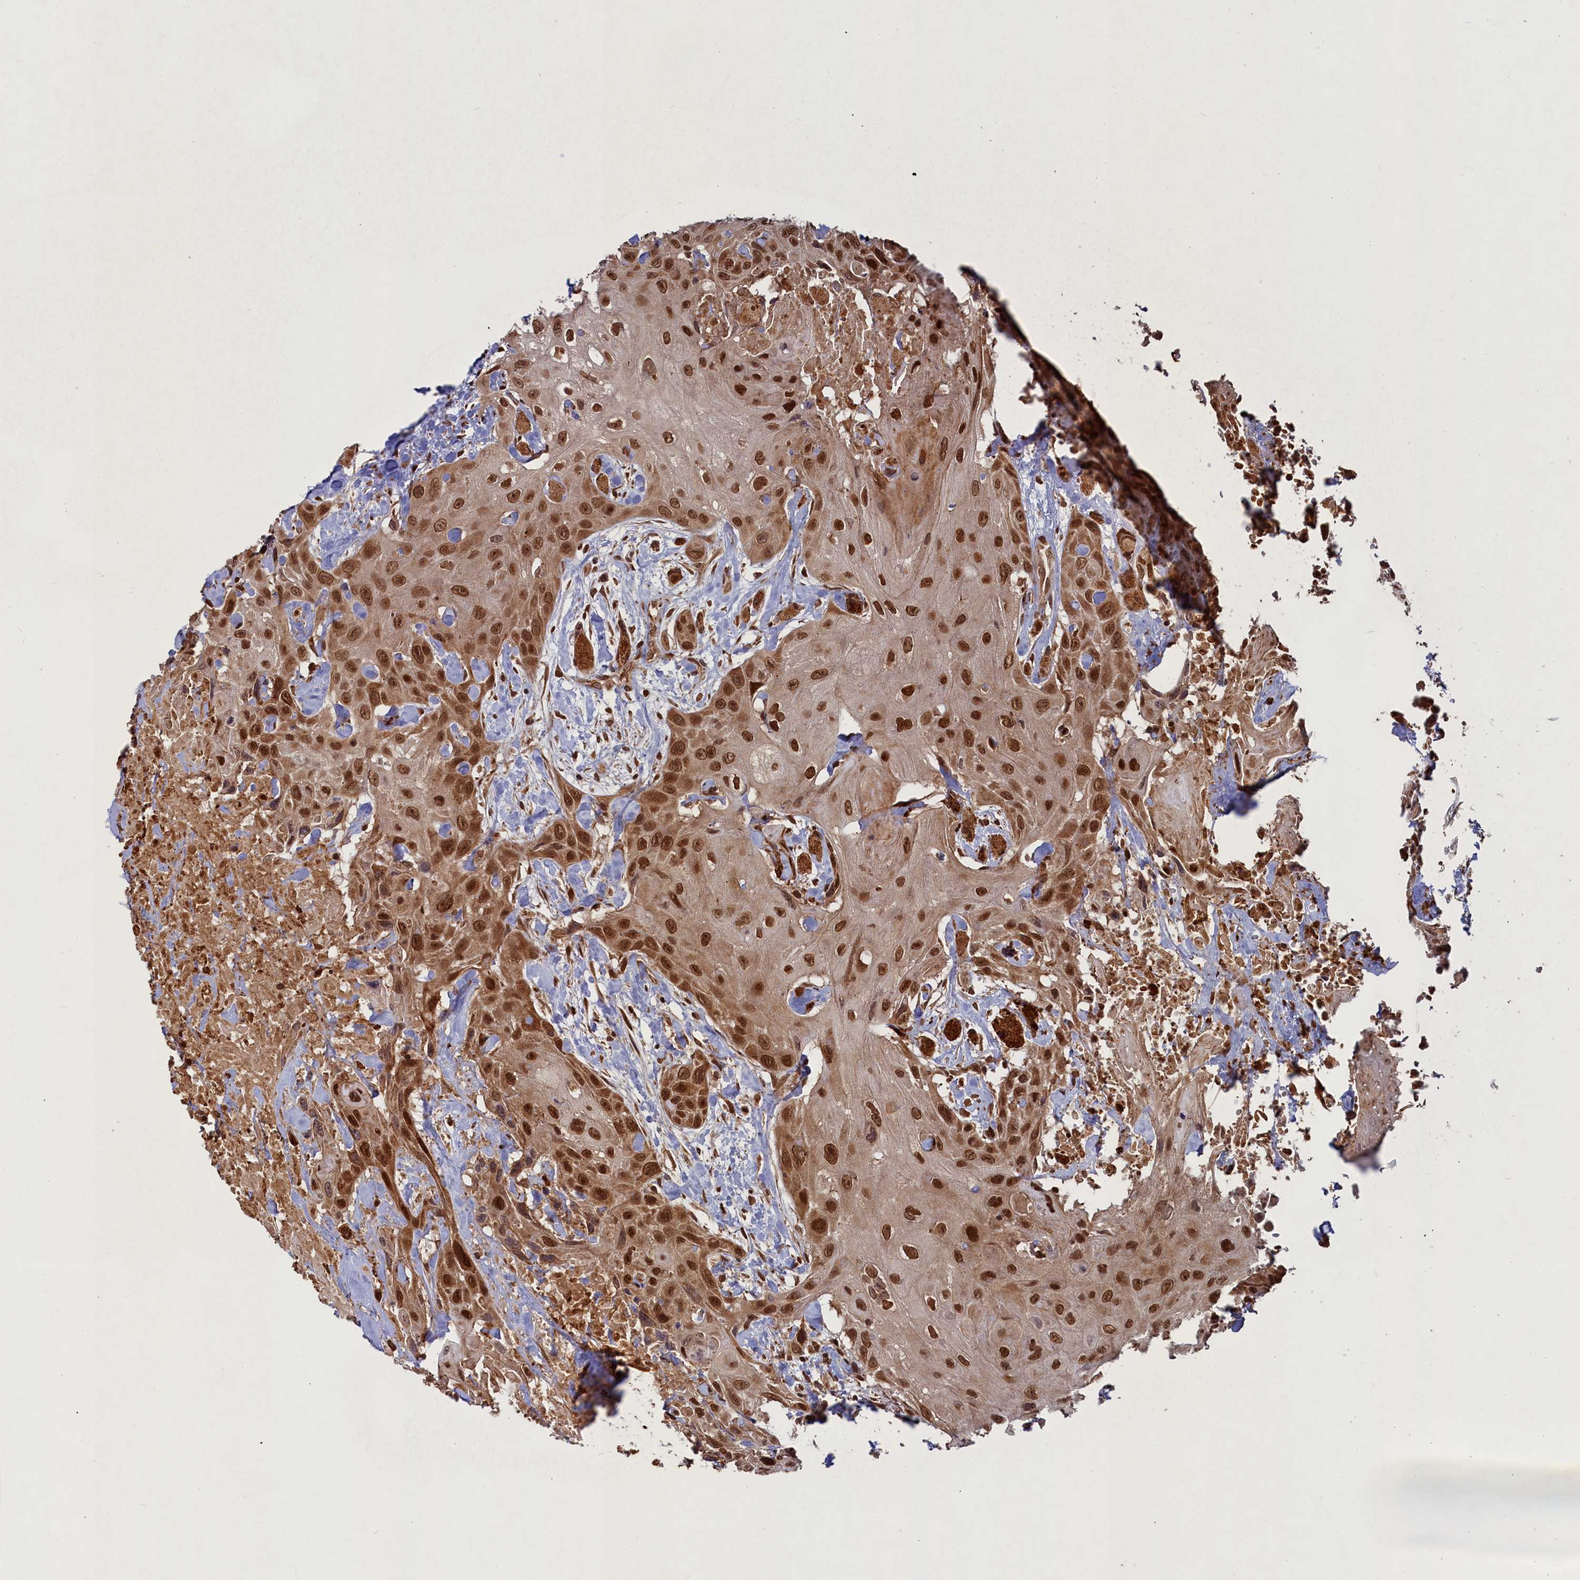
{"staining": {"intensity": "strong", "quantity": ">75%", "location": "nuclear"}, "tissue": "head and neck cancer", "cell_type": "Tumor cells", "image_type": "cancer", "snomed": [{"axis": "morphology", "description": "Squamous cell carcinoma, NOS"}, {"axis": "topography", "description": "Head-Neck"}], "caption": "Head and neck squamous cell carcinoma tissue shows strong nuclear positivity in approximately >75% of tumor cells, visualized by immunohistochemistry.", "gene": "NAE1", "patient": {"sex": "male", "age": 81}}